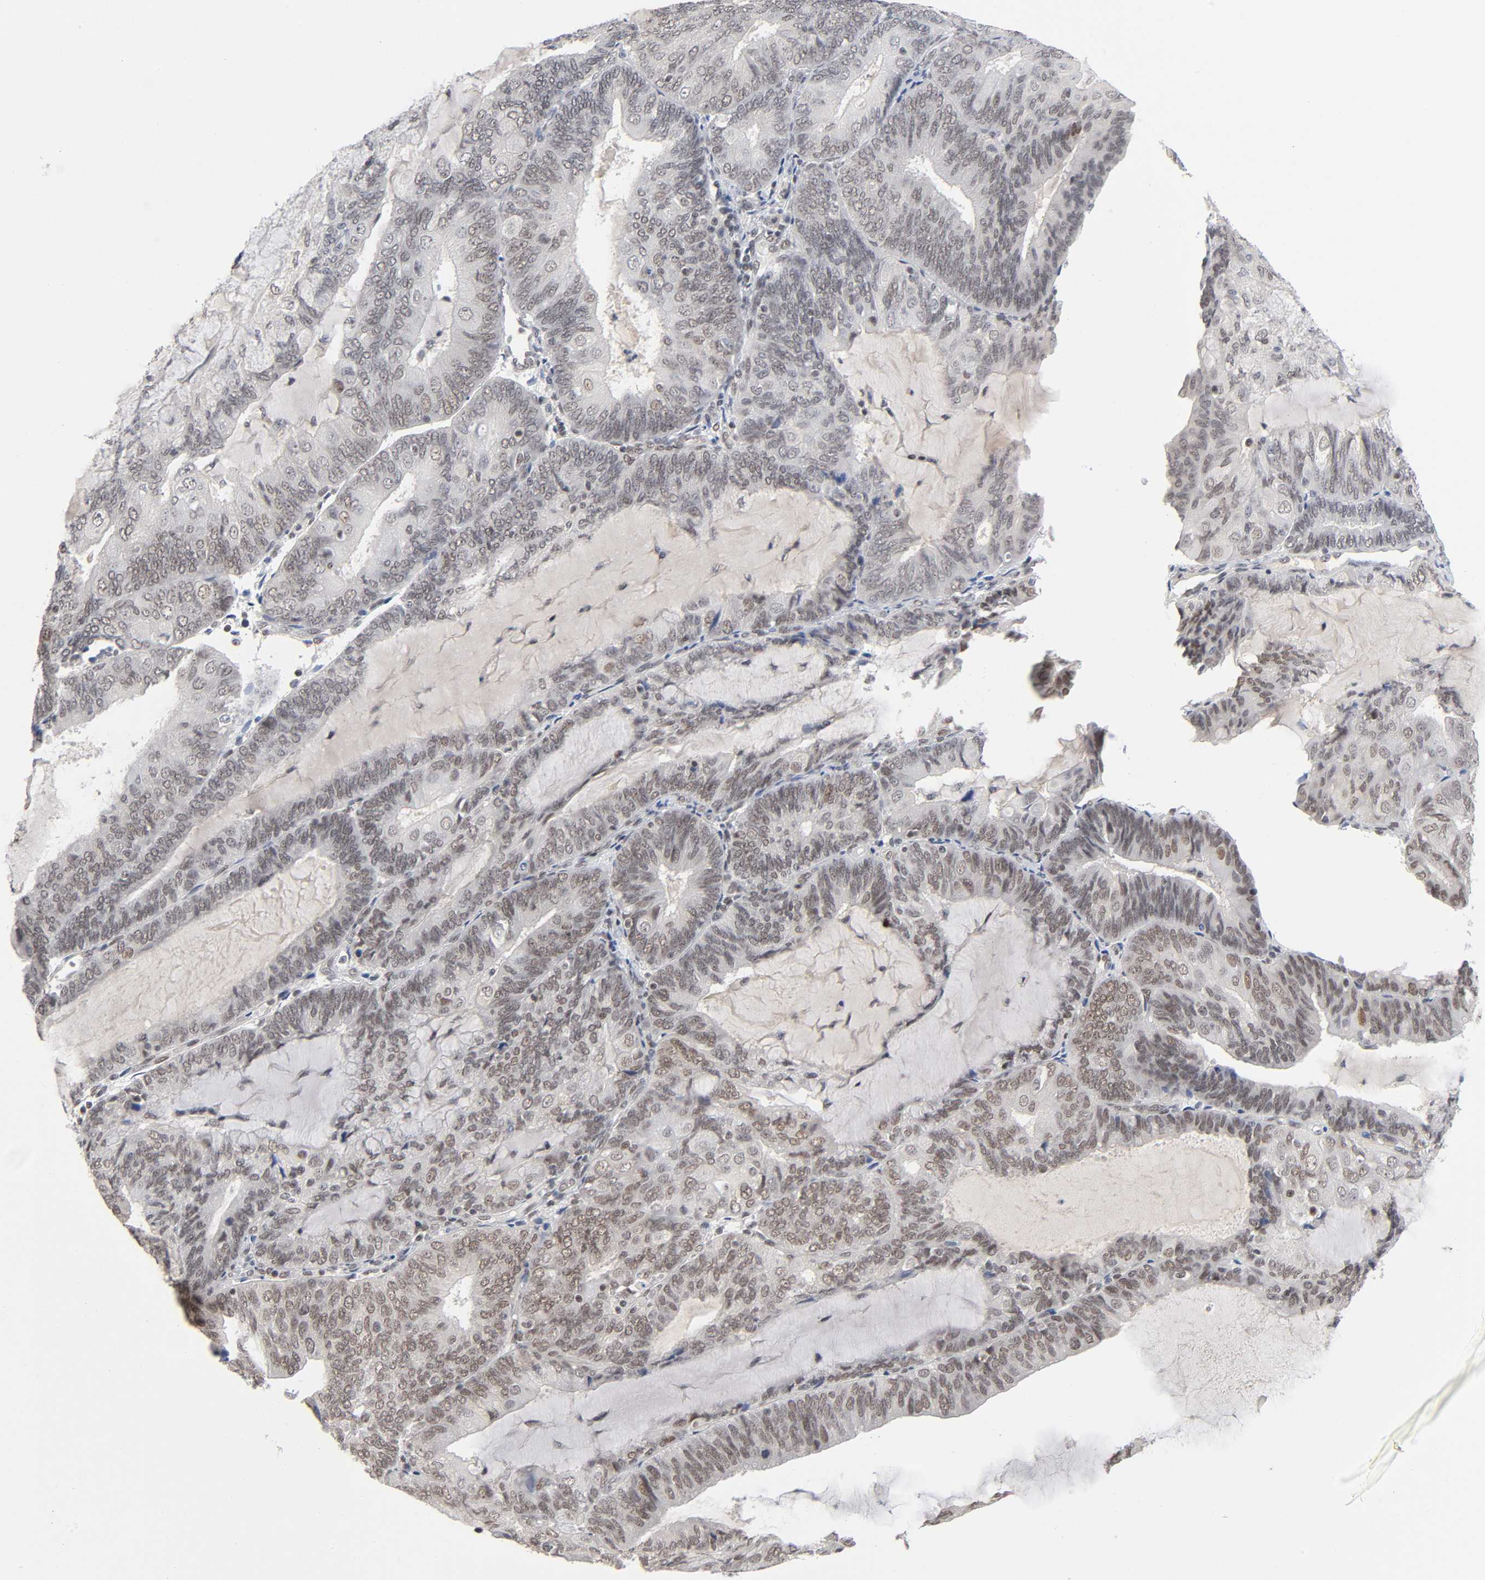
{"staining": {"intensity": "weak", "quantity": ">75%", "location": "cytoplasmic/membranous,nuclear"}, "tissue": "endometrial cancer", "cell_type": "Tumor cells", "image_type": "cancer", "snomed": [{"axis": "morphology", "description": "Adenocarcinoma, NOS"}, {"axis": "topography", "description": "Endometrium"}], "caption": "A high-resolution photomicrograph shows immunohistochemistry (IHC) staining of adenocarcinoma (endometrial), which reveals weak cytoplasmic/membranous and nuclear expression in approximately >75% of tumor cells.", "gene": "ZNF384", "patient": {"sex": "female", "age": 81}}